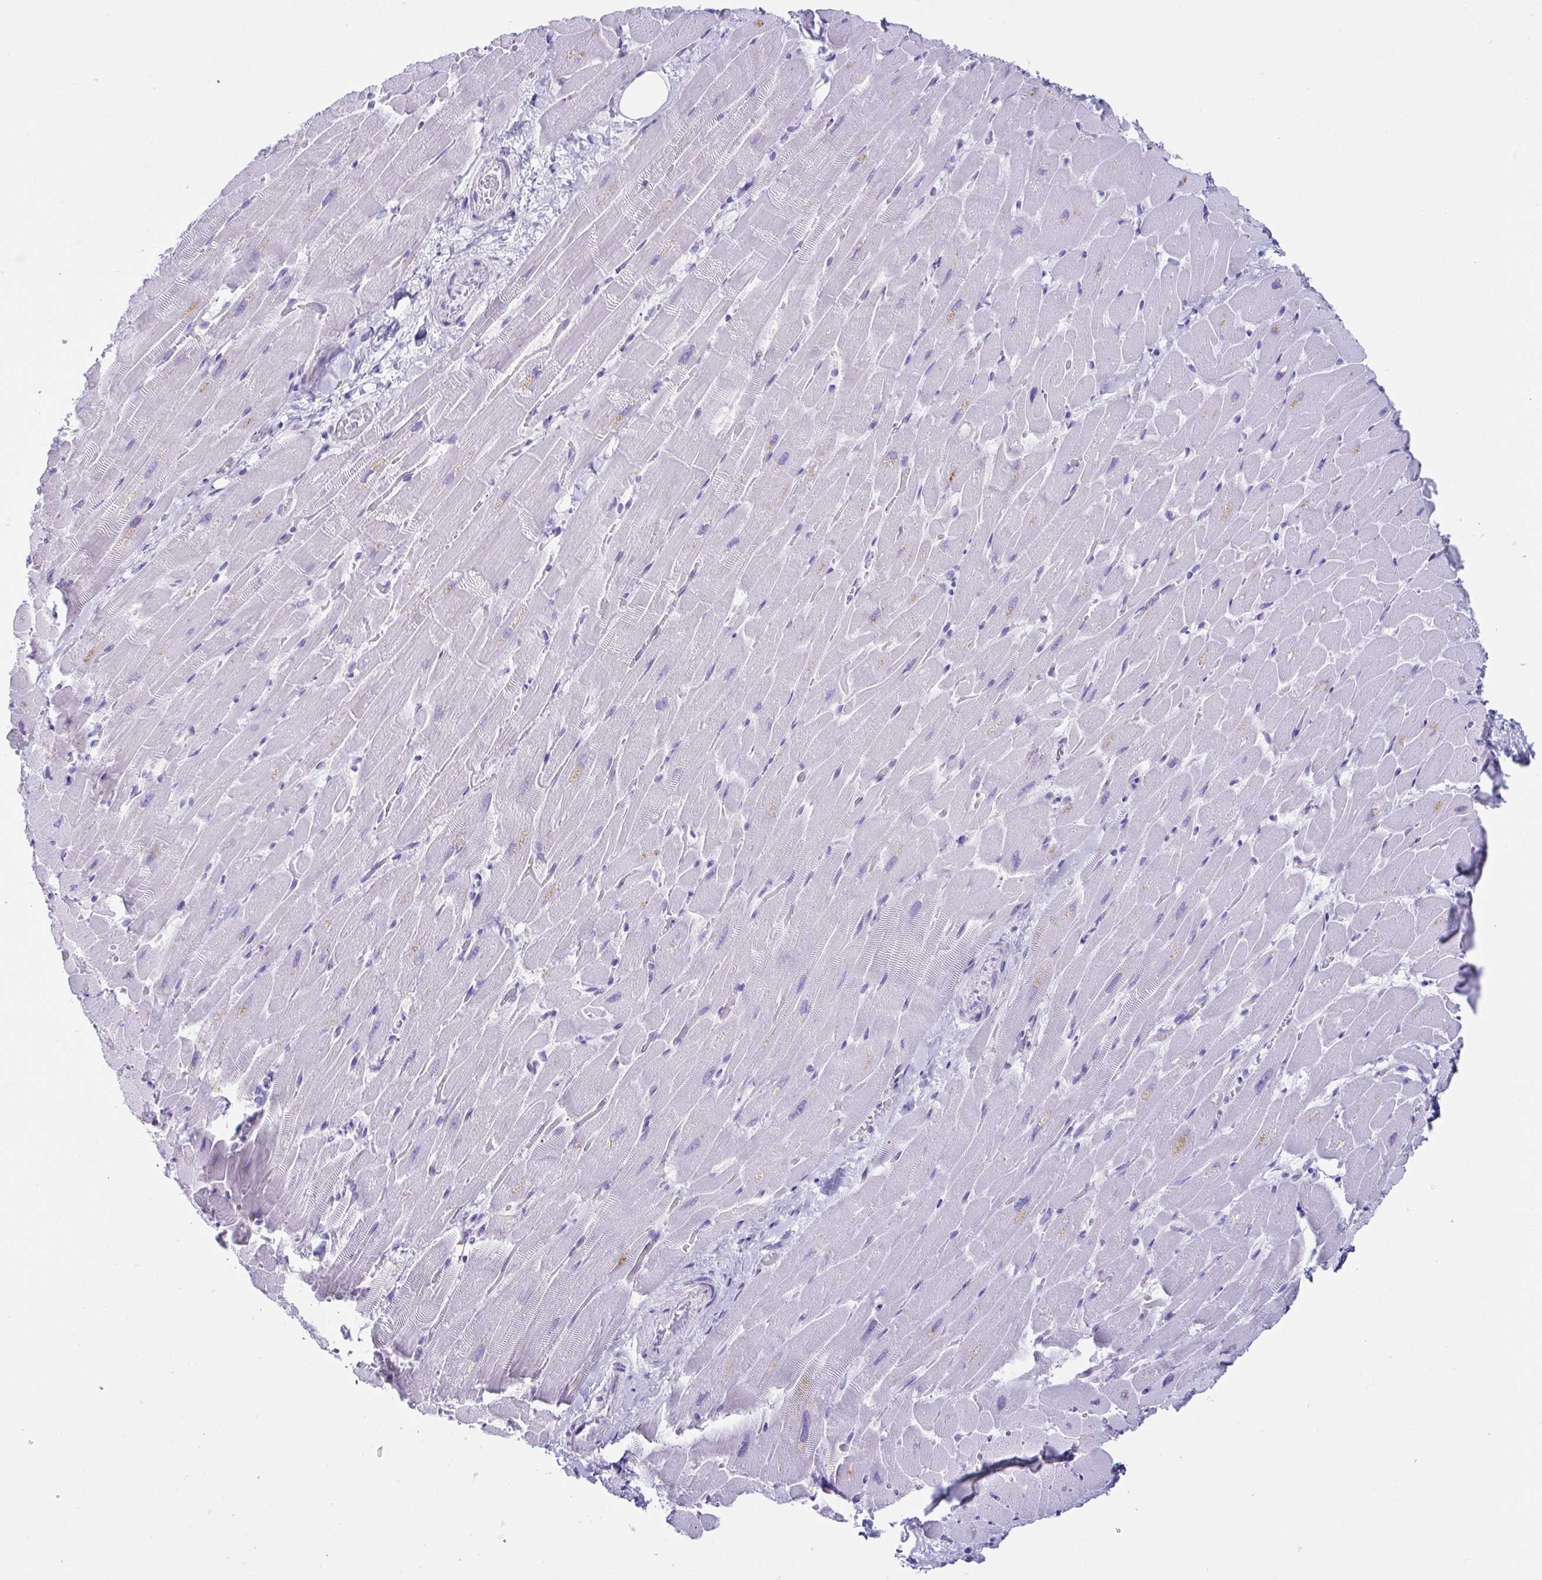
{"staining": {"intensity": "weak", "quantity": "<25%", "location": "cytoplasmic/membranous"}, "tissue": "heart muscle", "cell_type": "Cardiomyocytes", "image_type": "normal", "snomed": [{"axis": "morphology", "description": "Normal tissue, NOS"}, {"axis": "topography", "description": "Heart"}], "caption": "Histopathology image shows no significant protein expression in cardiomyocytes of benign heart muscle. Nuclei are stained in blue.", "gene": "CD164L2", "patient": {"sex": "male", "age": 37}}